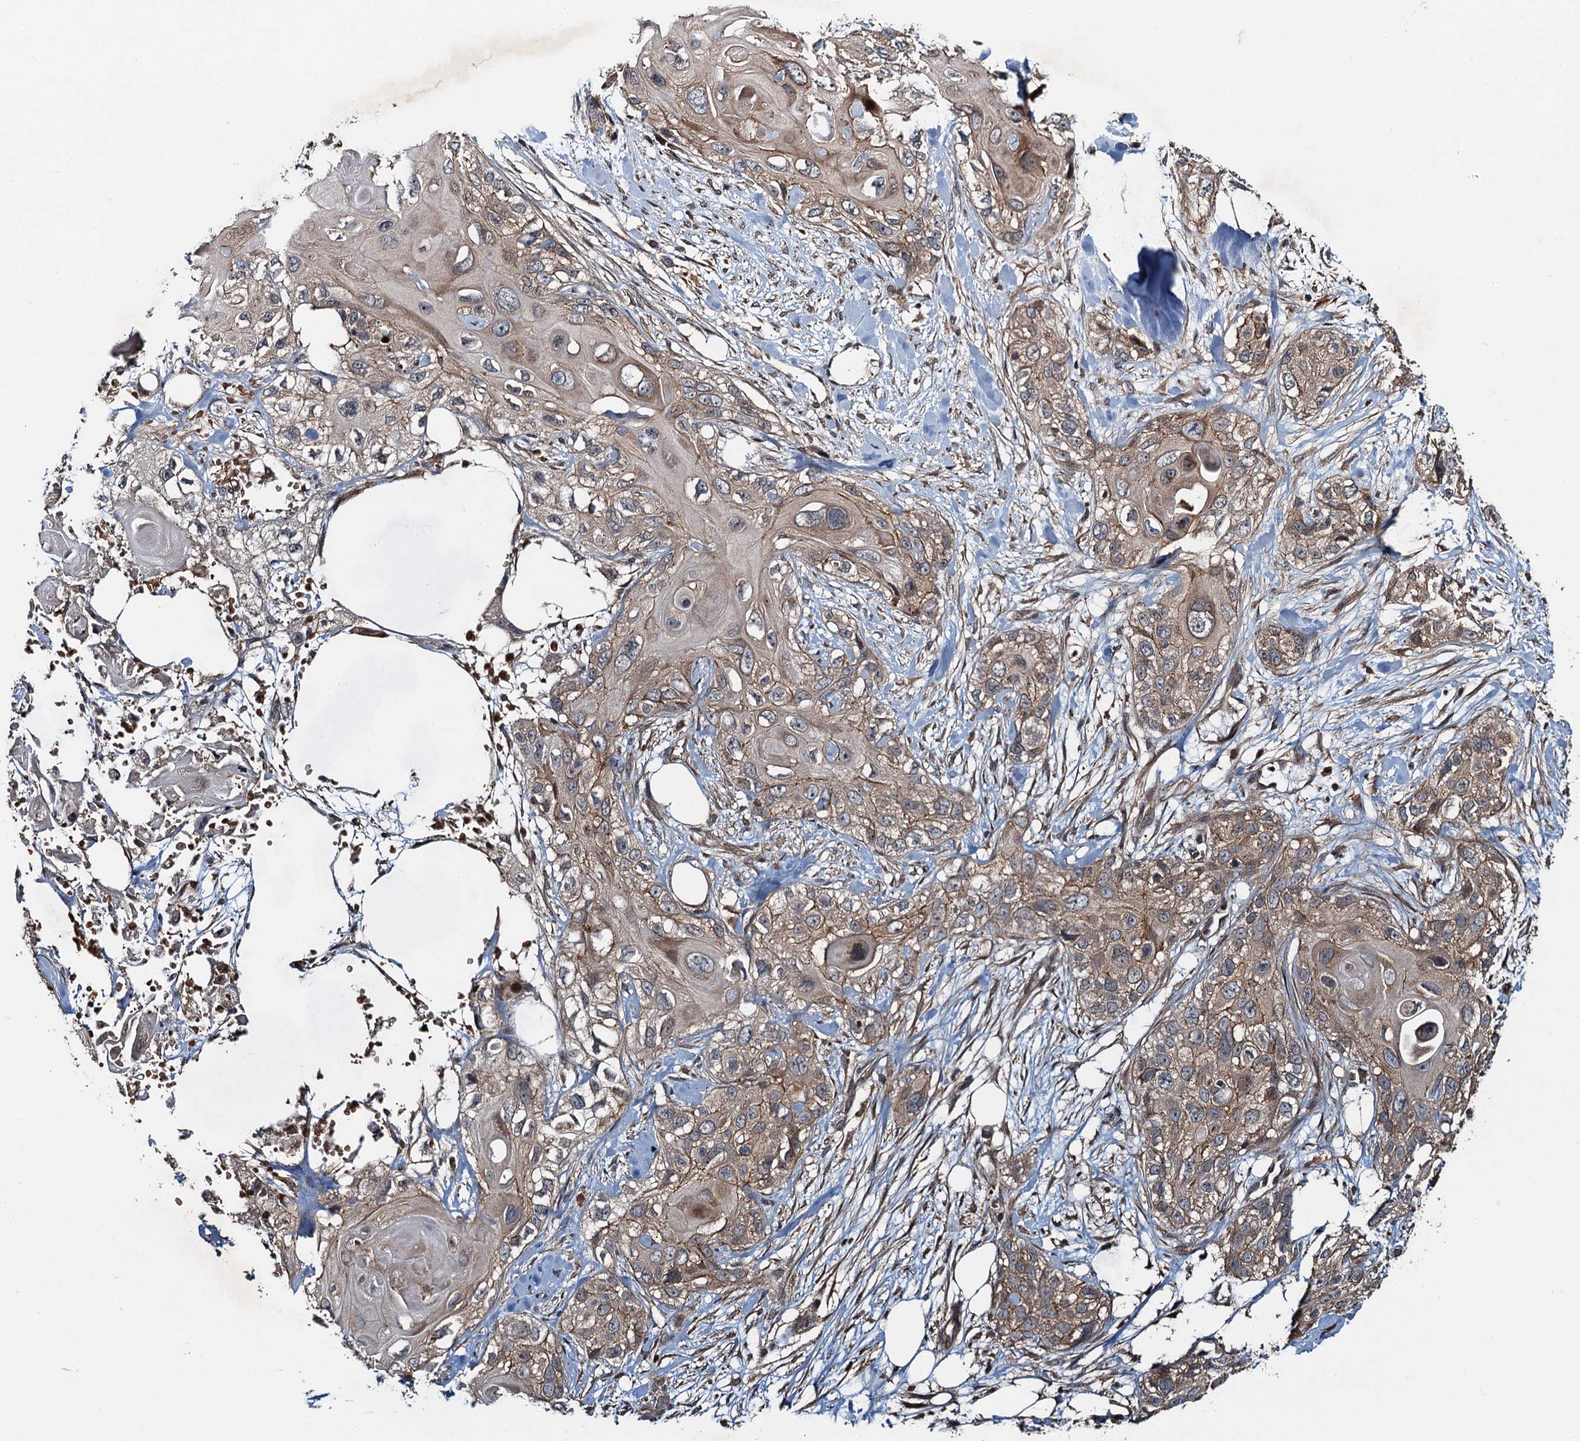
{"staining": {"intensity": "moderate", "quantity": "25%-75%", "location": "cytoplasmic/membranous"}, "tissue": "skin cancer", "cell_type": "Tumor cells", "image_type": "cancer", "snomed": [{"axis": "morphology", "description": "Normal tissue, NOS"}, {"axis": "morphology", "description": "Squamous cell carcinoma, NOS"}, {"axis": "topography", "description": "Skin"}], "caption": "A medium amount of moderate cytoplasmic/membranous staining is appreciated in about 25%-75% of tumor cells in squamous cell carcinoma (skin) tissue.", "gene": "SNX32", "patient": {"sex": "male", "age": 72}}